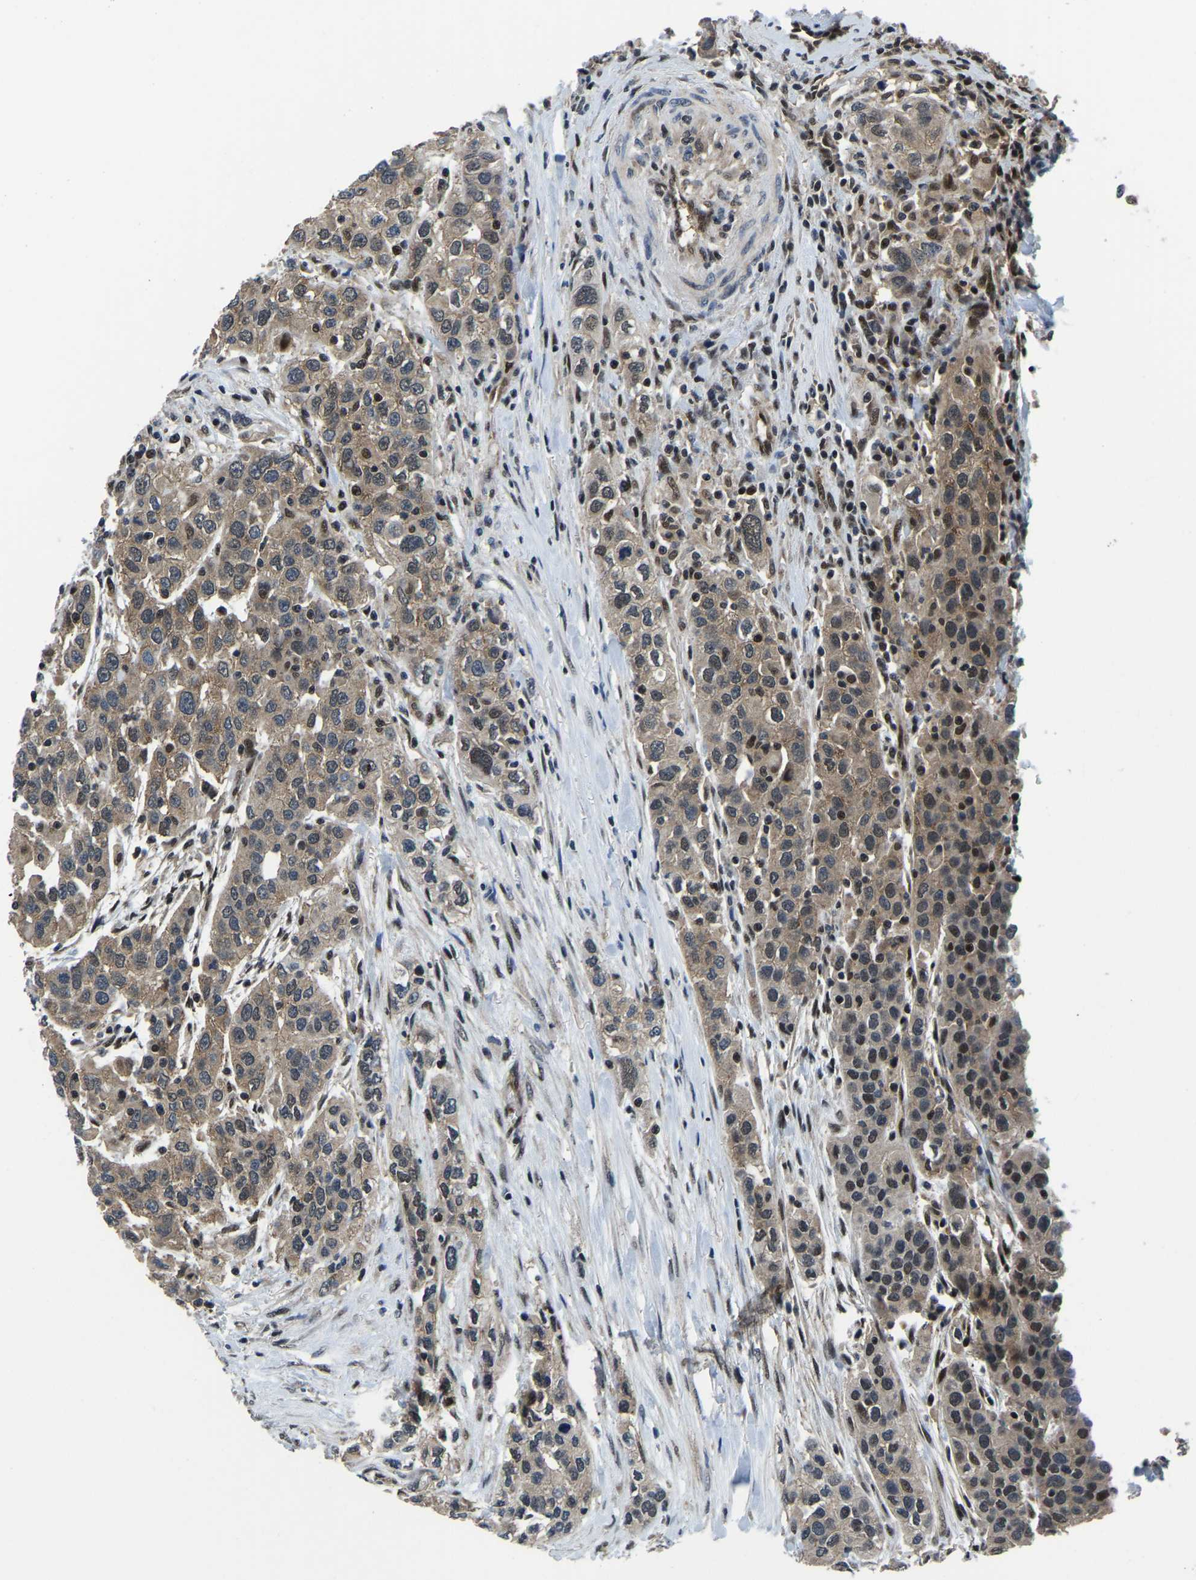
{"staining": {"intensity": "weak", "quantity": ">75%", "location": "cytoplasmic/membranous,nuclear"}, "tissue": "urothelial cancer", "cell_type": "Tumor cells", "image_type": "cancer", "snomed": [{"axis": "morphology", "description": "Urothelial carcinoma, High grade"}, {"axis": "topography", "description": "Urinary bladder"}], "caption": "Protein staining shows weak cytoplasmic/membranous and nuclear staining in approximately >75% of tumor cells in urothelial cancer.", "gene": "DFFA", "patient": {"sex": "female", "age": 80}}